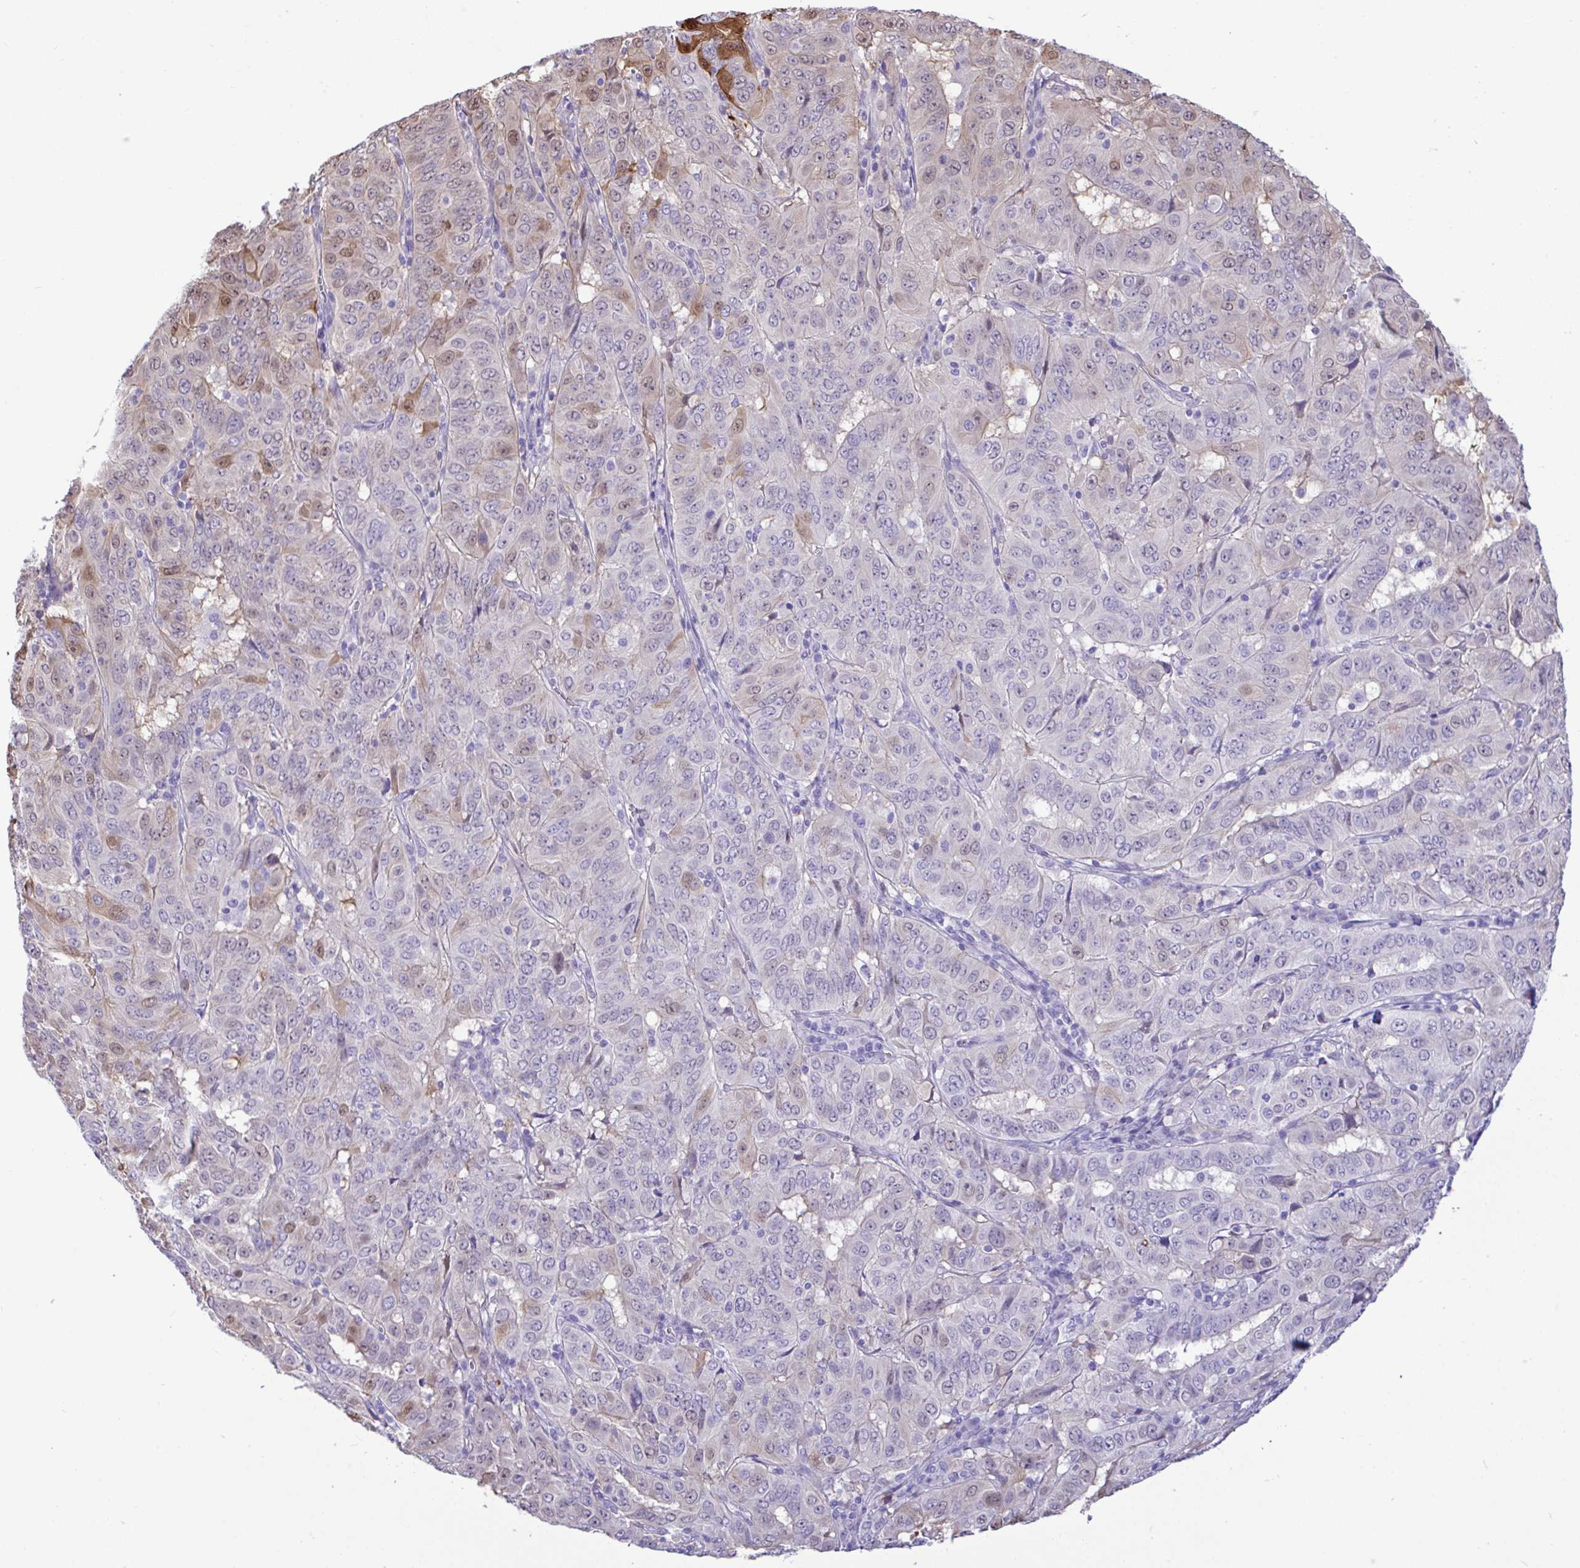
{"staining": {"intensity": "moderate", "quantity": "<25%", "location": "nuclear"}, "tissue": "pancreatic cancer", "cell_type": "Tumor cells", "image_type": "cancer", "snomed": [{"axis": "morphology", "description": "Adenocarcinoma, NOS"}, {"axis": "topography", "description": "Pancreas"}], "caption": "Immunohistochemical staining of human pancreatic cancer displays low levels of moderate nuclear protein positivity in about <25% of tumor cells.", "gene": "ZNF485", "patient": {"sex": "male", "age": 63}}